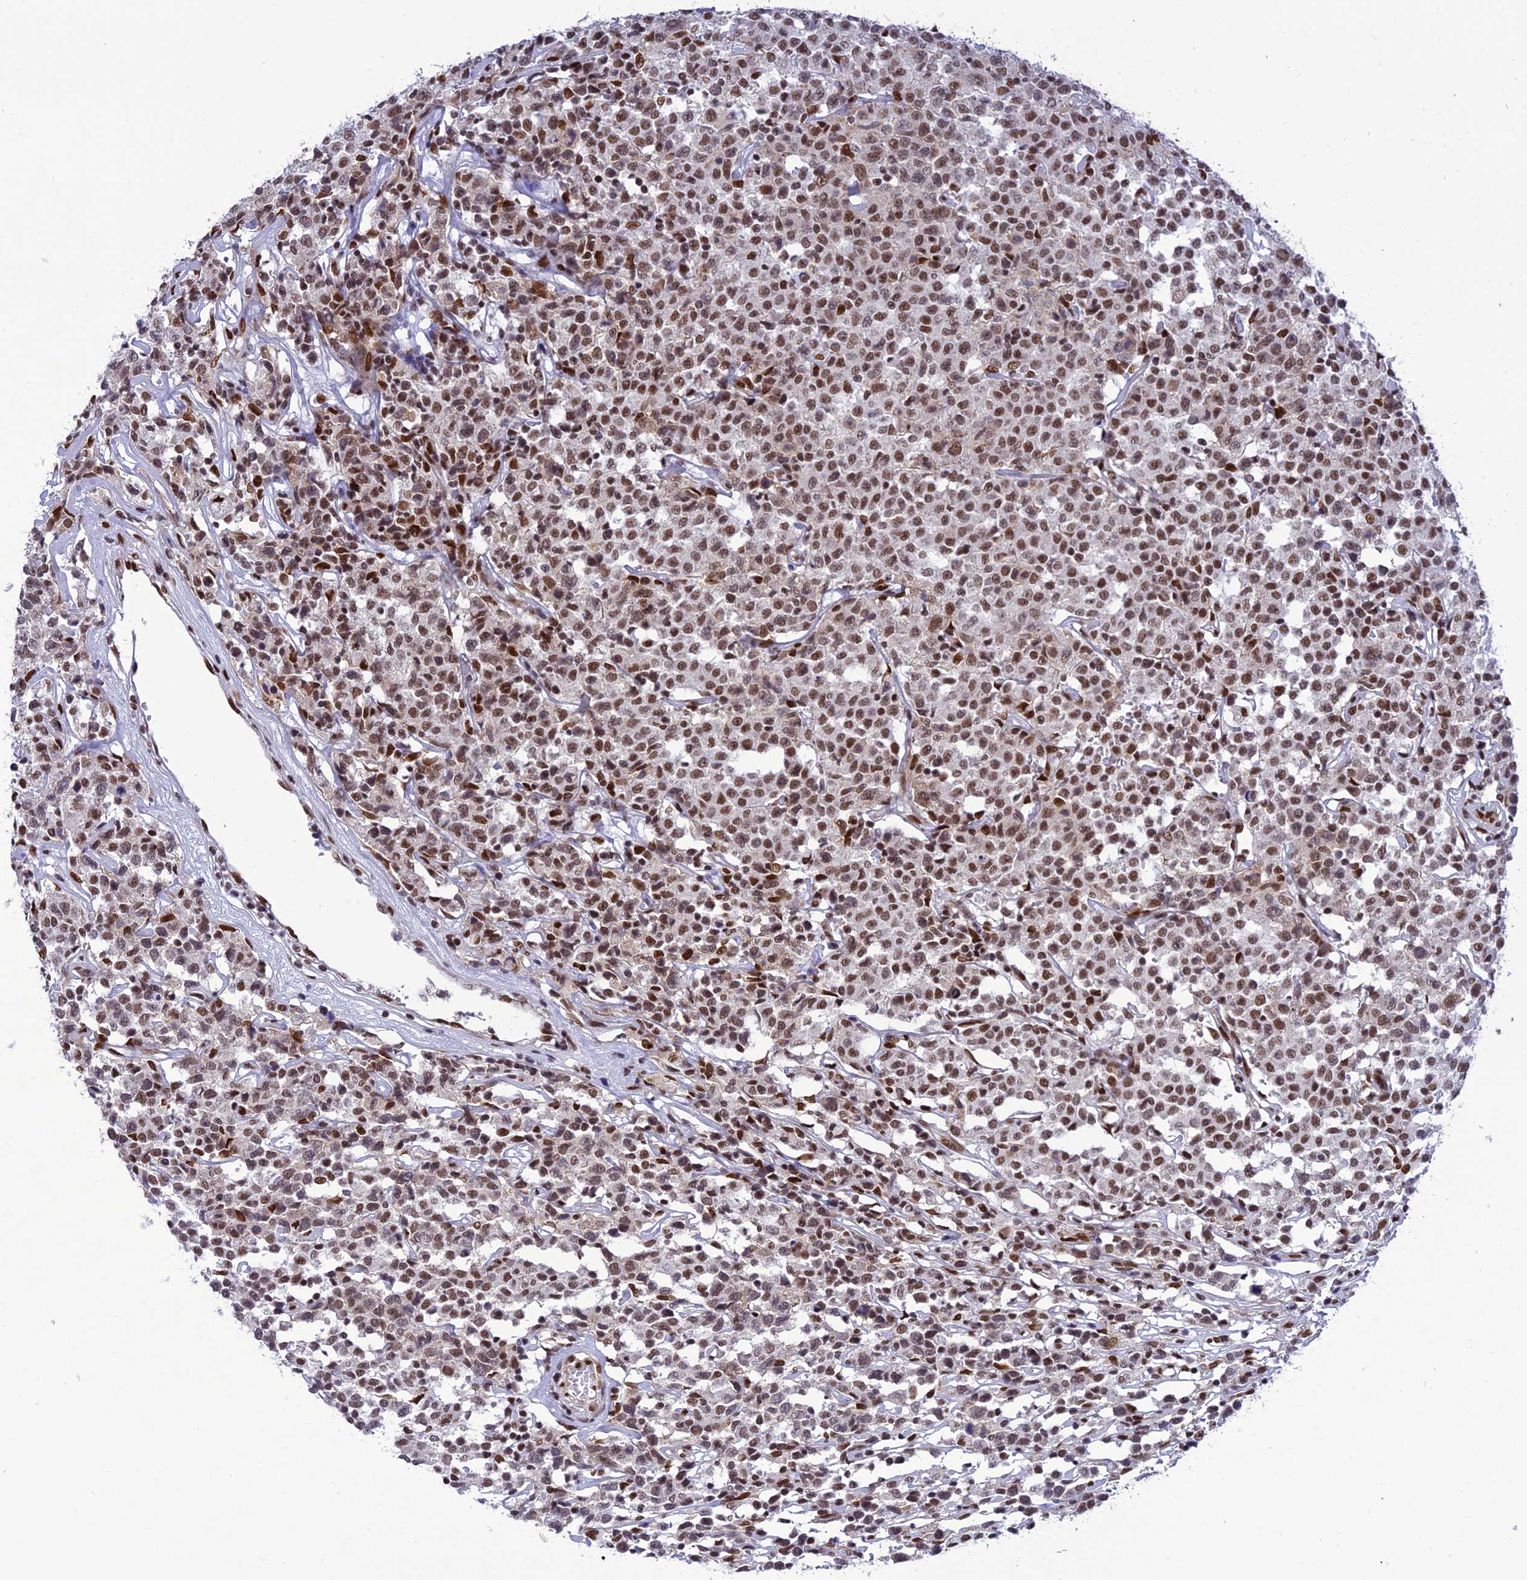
{"staining": {"intensity": "moderate", "quantity": ">75%", "location": "nuclear"}, "tissue": "lymphoma", "cell_type": "Tumor cells", "image_type": "cancer", "snomed": [{"axis": "morphology", "description": "Malignant lymphoma, non-Hodgkin's type, Low grade"}, {"axis": "topography", "description": "Small intestine"}], "caption": "Low-grade malignant lymphoma, non-Hodgkin's type tissue exhibits moderate nuclear positivity in about >75% of tumor cells, visualized by immunohistochemistry.", "gene": "DDX1", "patient": {"sex": "female", "age": 59}}